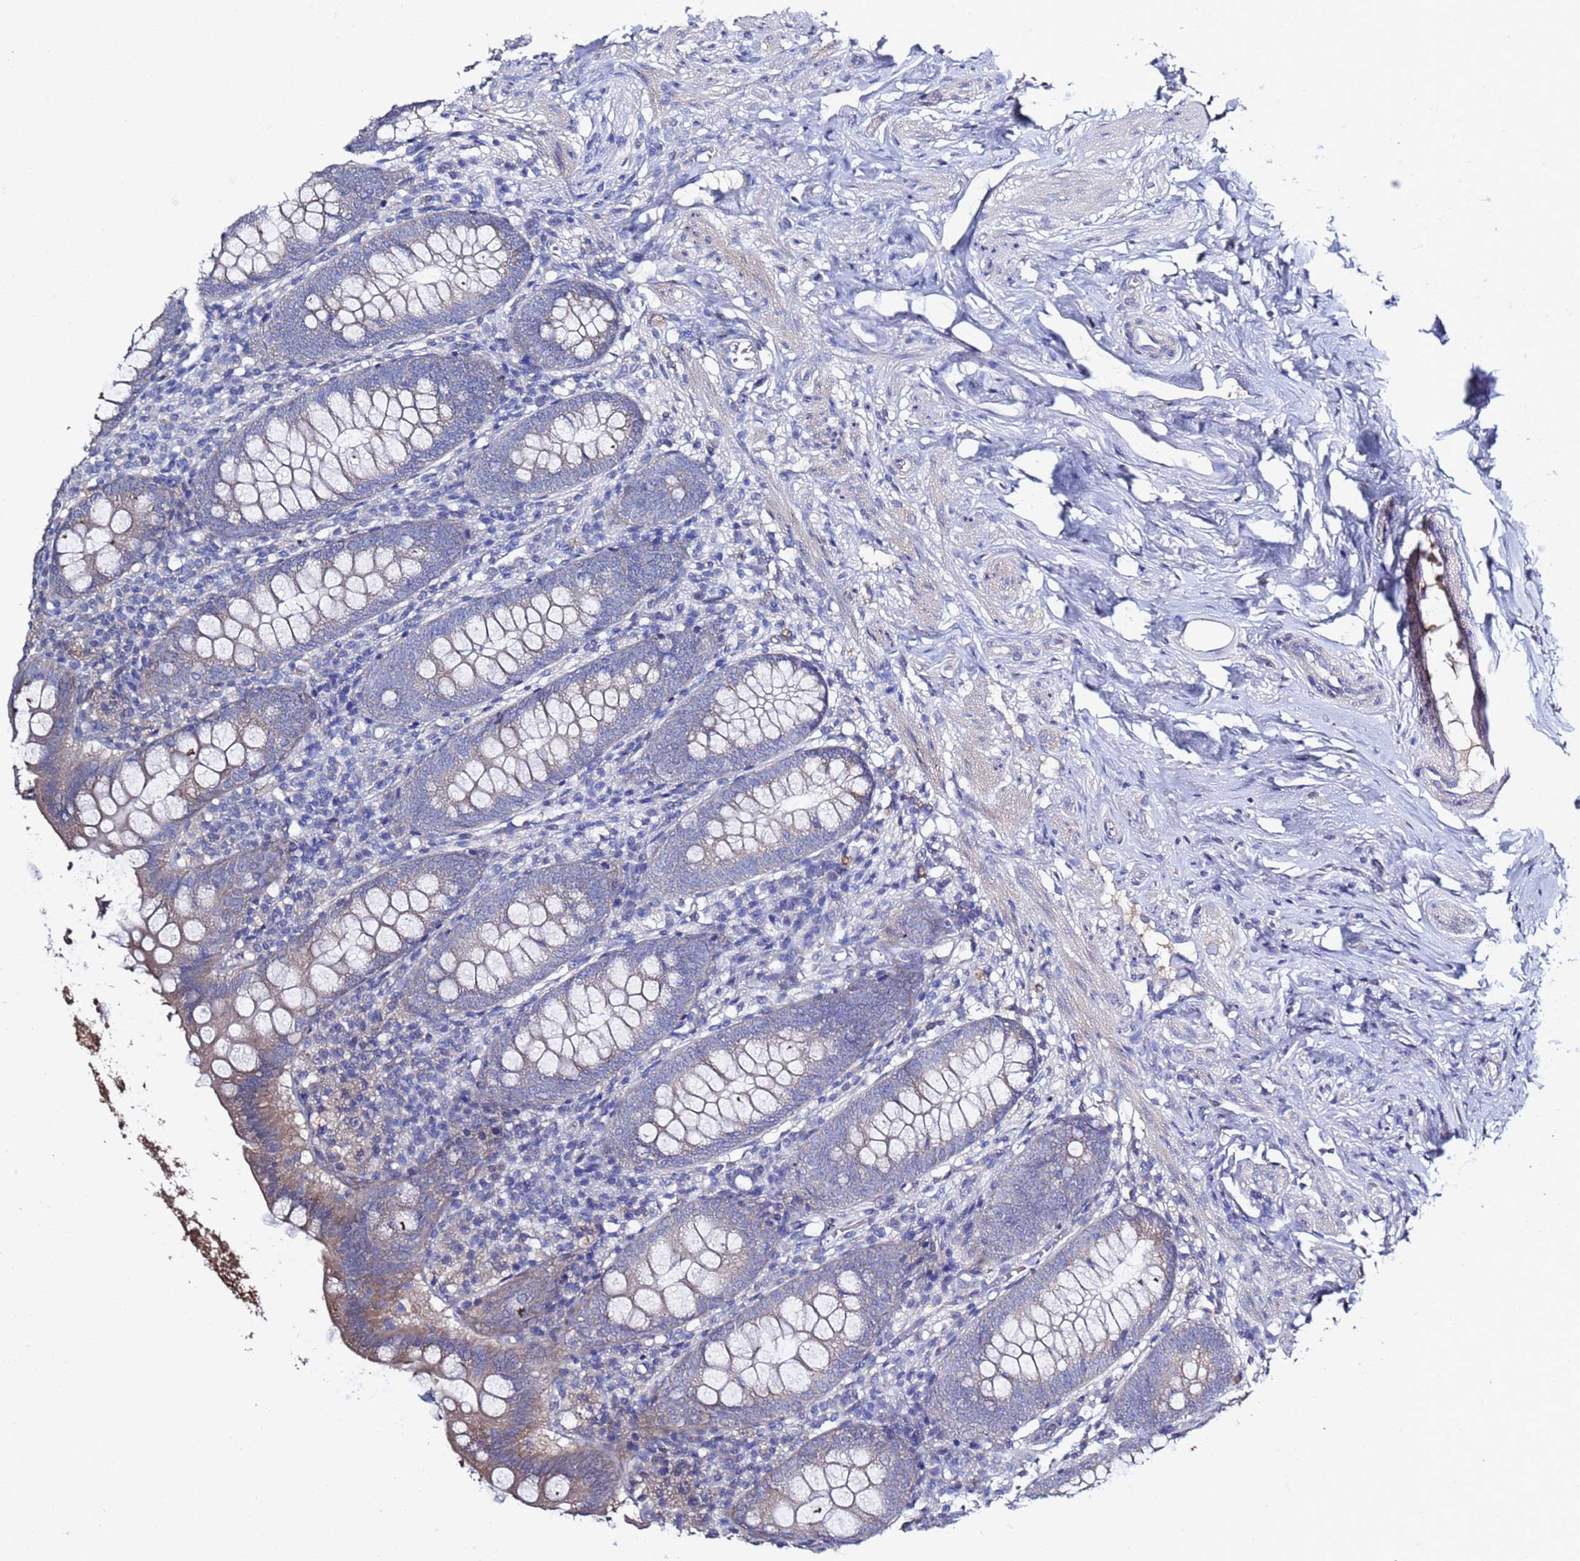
{"staining": {"intensity": "weak", "quantity": "<25%", "location": "cytoplasmic/membranous"}, "tissue": "appendix", "cell_type": "Glandular cells", "image_type": "normal", "snomed": [{"axis": "morphology", "description": "Normal tissue, NOS"}, {"axis": "topography", "description": "Appendix"}], "caption": "An IHC photomicrograph of unremarkable appendix is shown. There is no staining in glandular cells of appendix. The staining is performed using DAB brown chromogen with nuclei counter-stained in using hematoxylin.", "gene": "RABL2A", "patient": {"sex": "female", "age": 51}}